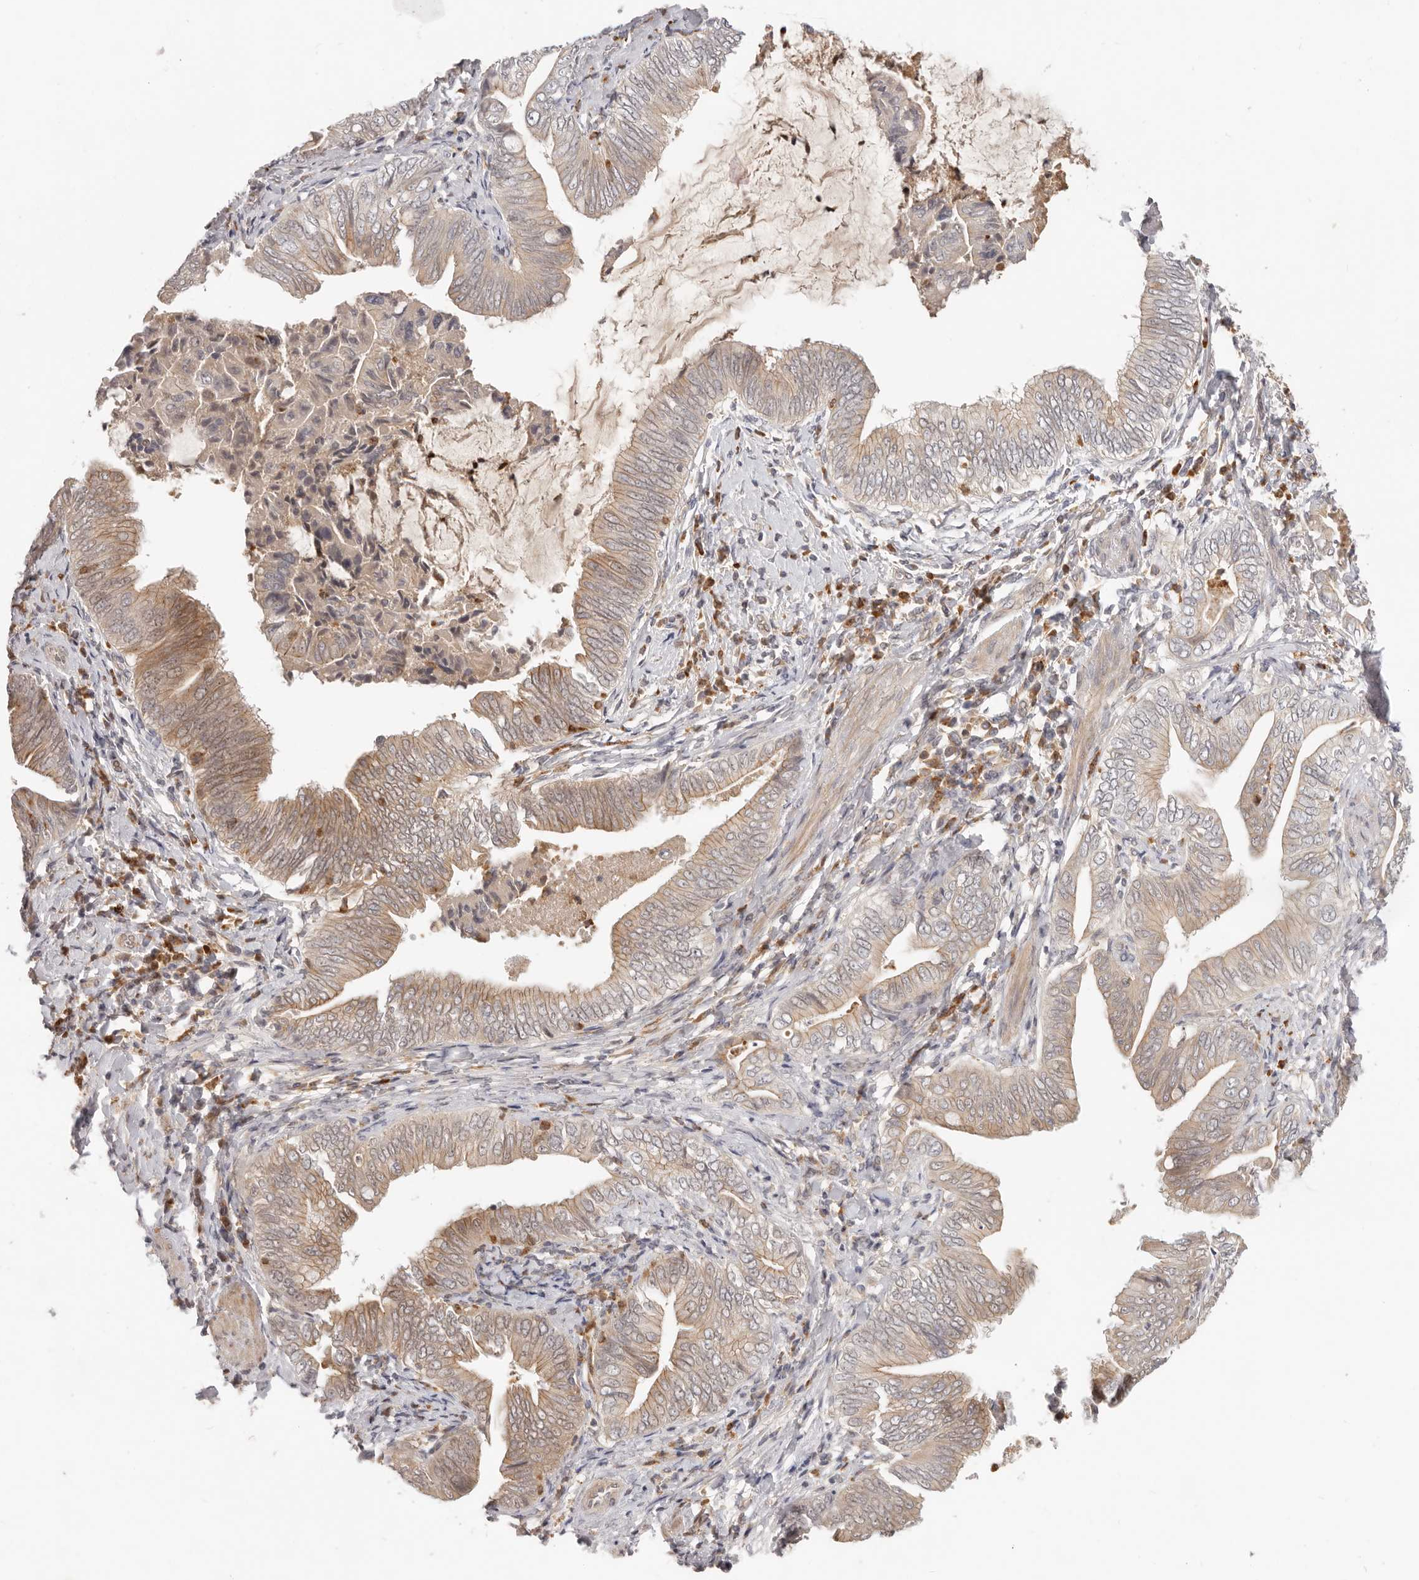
{"staining": {"intensity": "weak", "quantity": ">75%", "location": "cytoplasmic/membranous,nuclear"}, "tissue": "pancreatic cancer", "cell_type": "Tumor cells", "image_type": "cancer", "snomed": [{"axis": "morphology", "description": "Adenocarcinoma, NOS"}, {"axis": "topography", "description": "Pancreas"}], "caption": "Pancreatic adenocarcinoma stained for a protein exhibits weak cytoplasmic/membranous and nuclear positivity in tumor cells.", "gene": "USP49", "patient": {"sex": "male", "age": 75}}